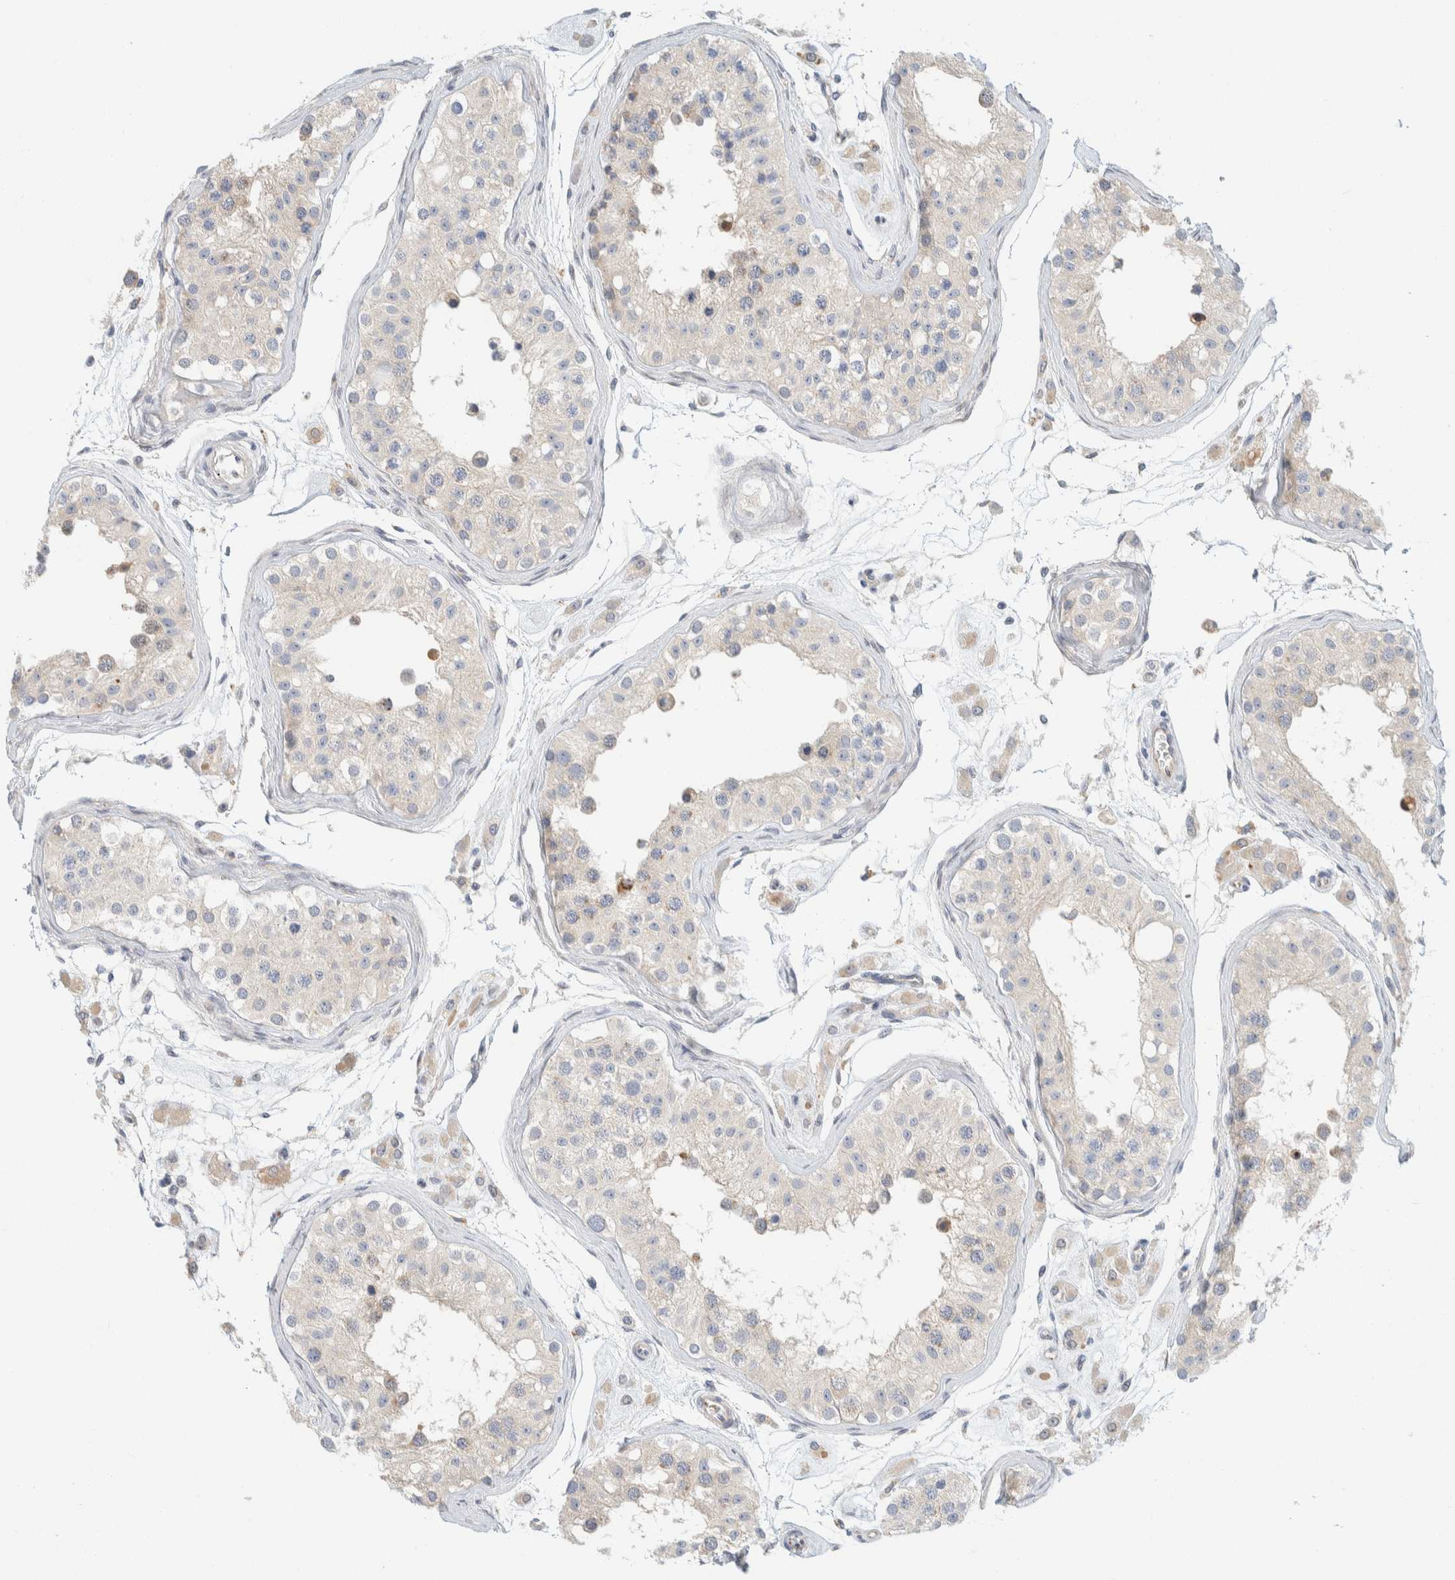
{"staining": {"intensity": "weak", "quantity": "25%-75%", "location": "cytoplasmic/membranous"}, "tissue": "testis", "cell_type": "Cells in seminiferous ducts", "image_type": "normal", "snomed": [{"axis": "morphology", "description": "Normal tissue, NOS"}, {"axis": "morphology", "description": "Adenocarcinoma, metastatic, NOS"}, {"axis": "topography", "description": "Testis"}], "caption": "DAB immunohistochemical staining of normal human testis shows weak cytoplasmic/membranous protein expression in about 25%-75% of cells in seminiferous ducts.", "gene": "TMEM184B", "patient": {"sex": "male", "age": 26}}